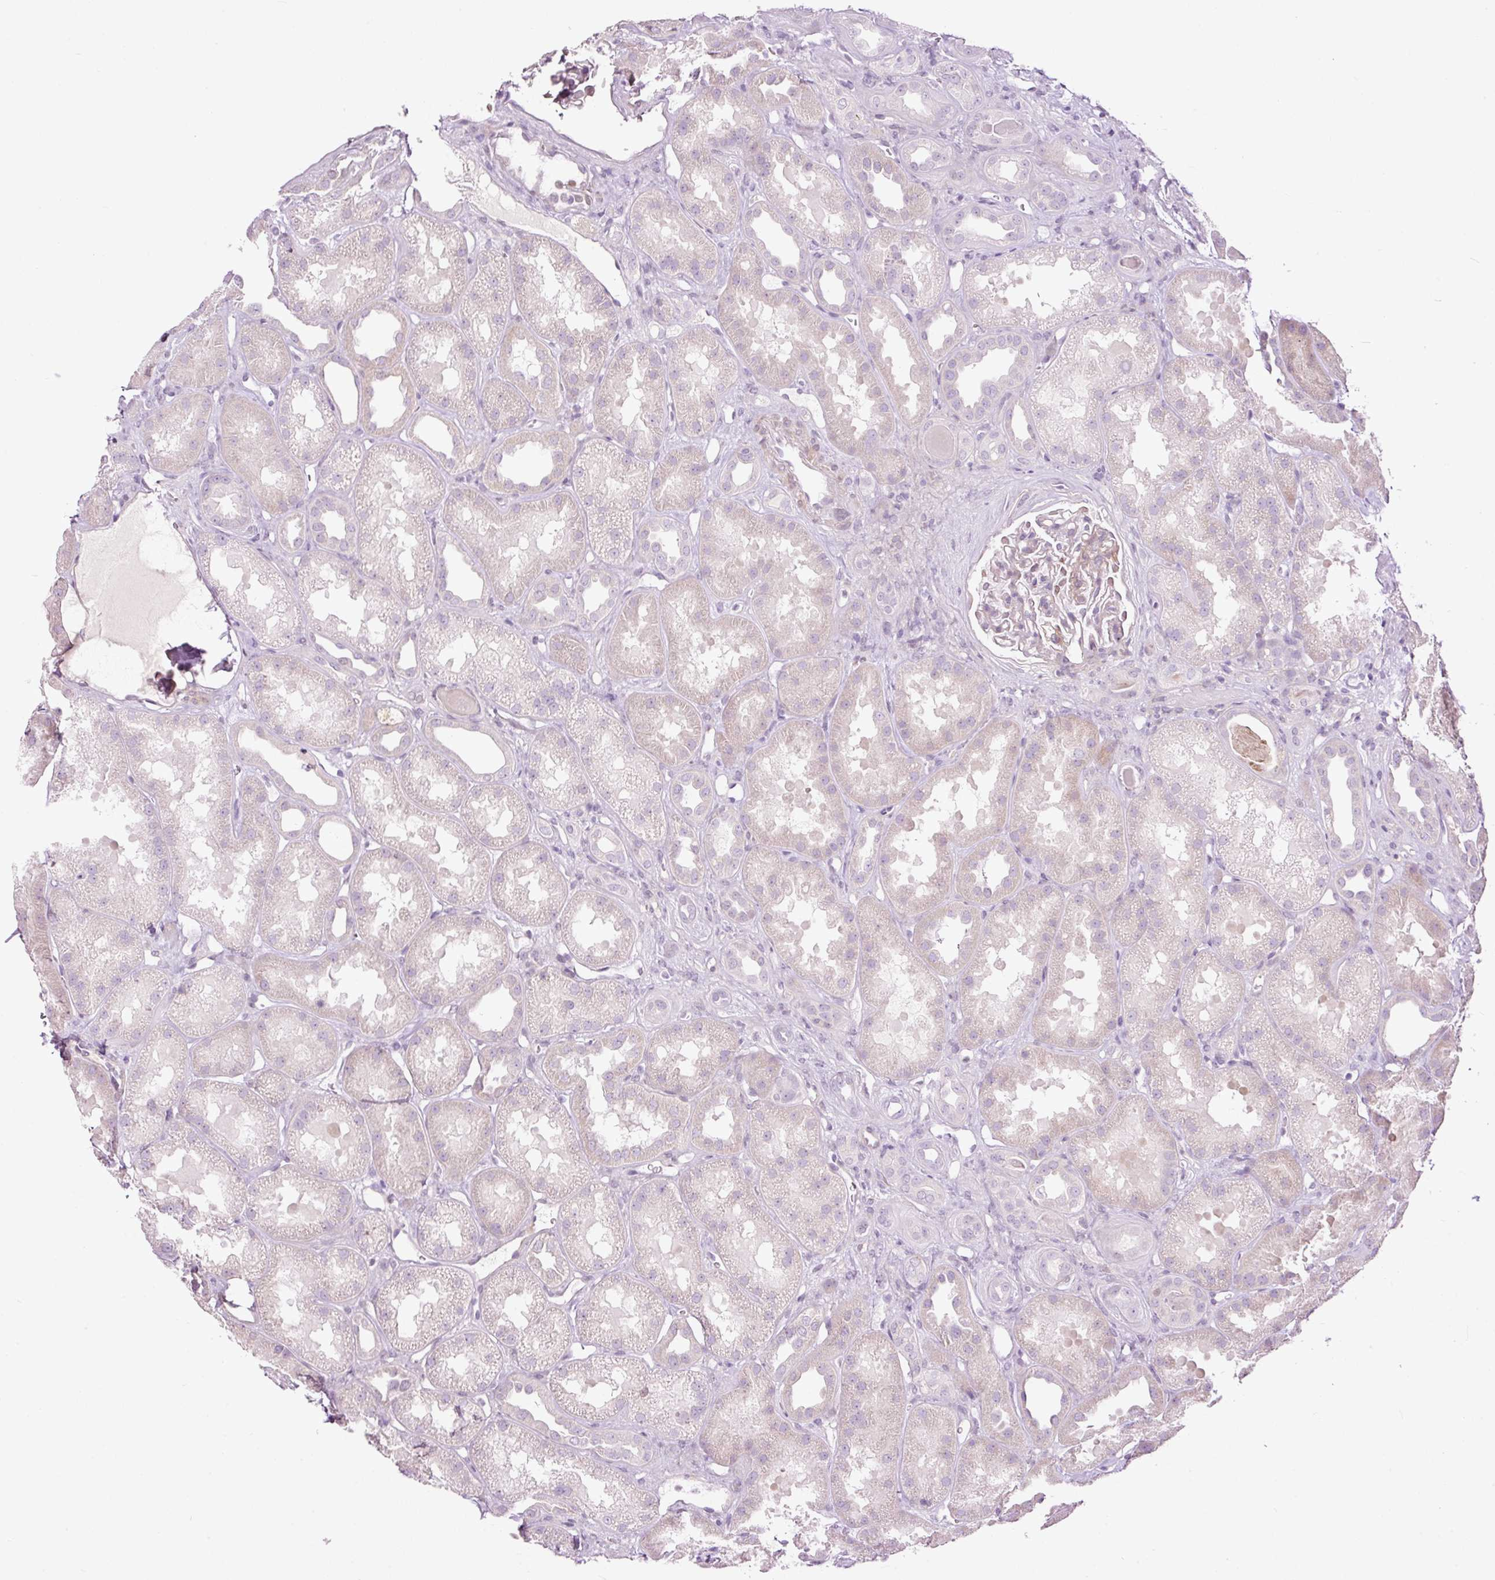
{"staining": {"intensity": "negative", "quantity": "none", "location": "none"}, "tissue": "kidney", "cell_type": "Cells in glomeruli", "image_type": "normal", "snomed": [{"axis": "morphology", "description": "Normal tissue, NOS"}, {"axis": "topography", "description": "Kidney"}], "caption": "Immunohistochemistry (IHC) of unremarkable kidney exhibits no staining in cells in glomeruli.", "gene": "FCRL4", "patient": {"sex": "male", "age": 61}}